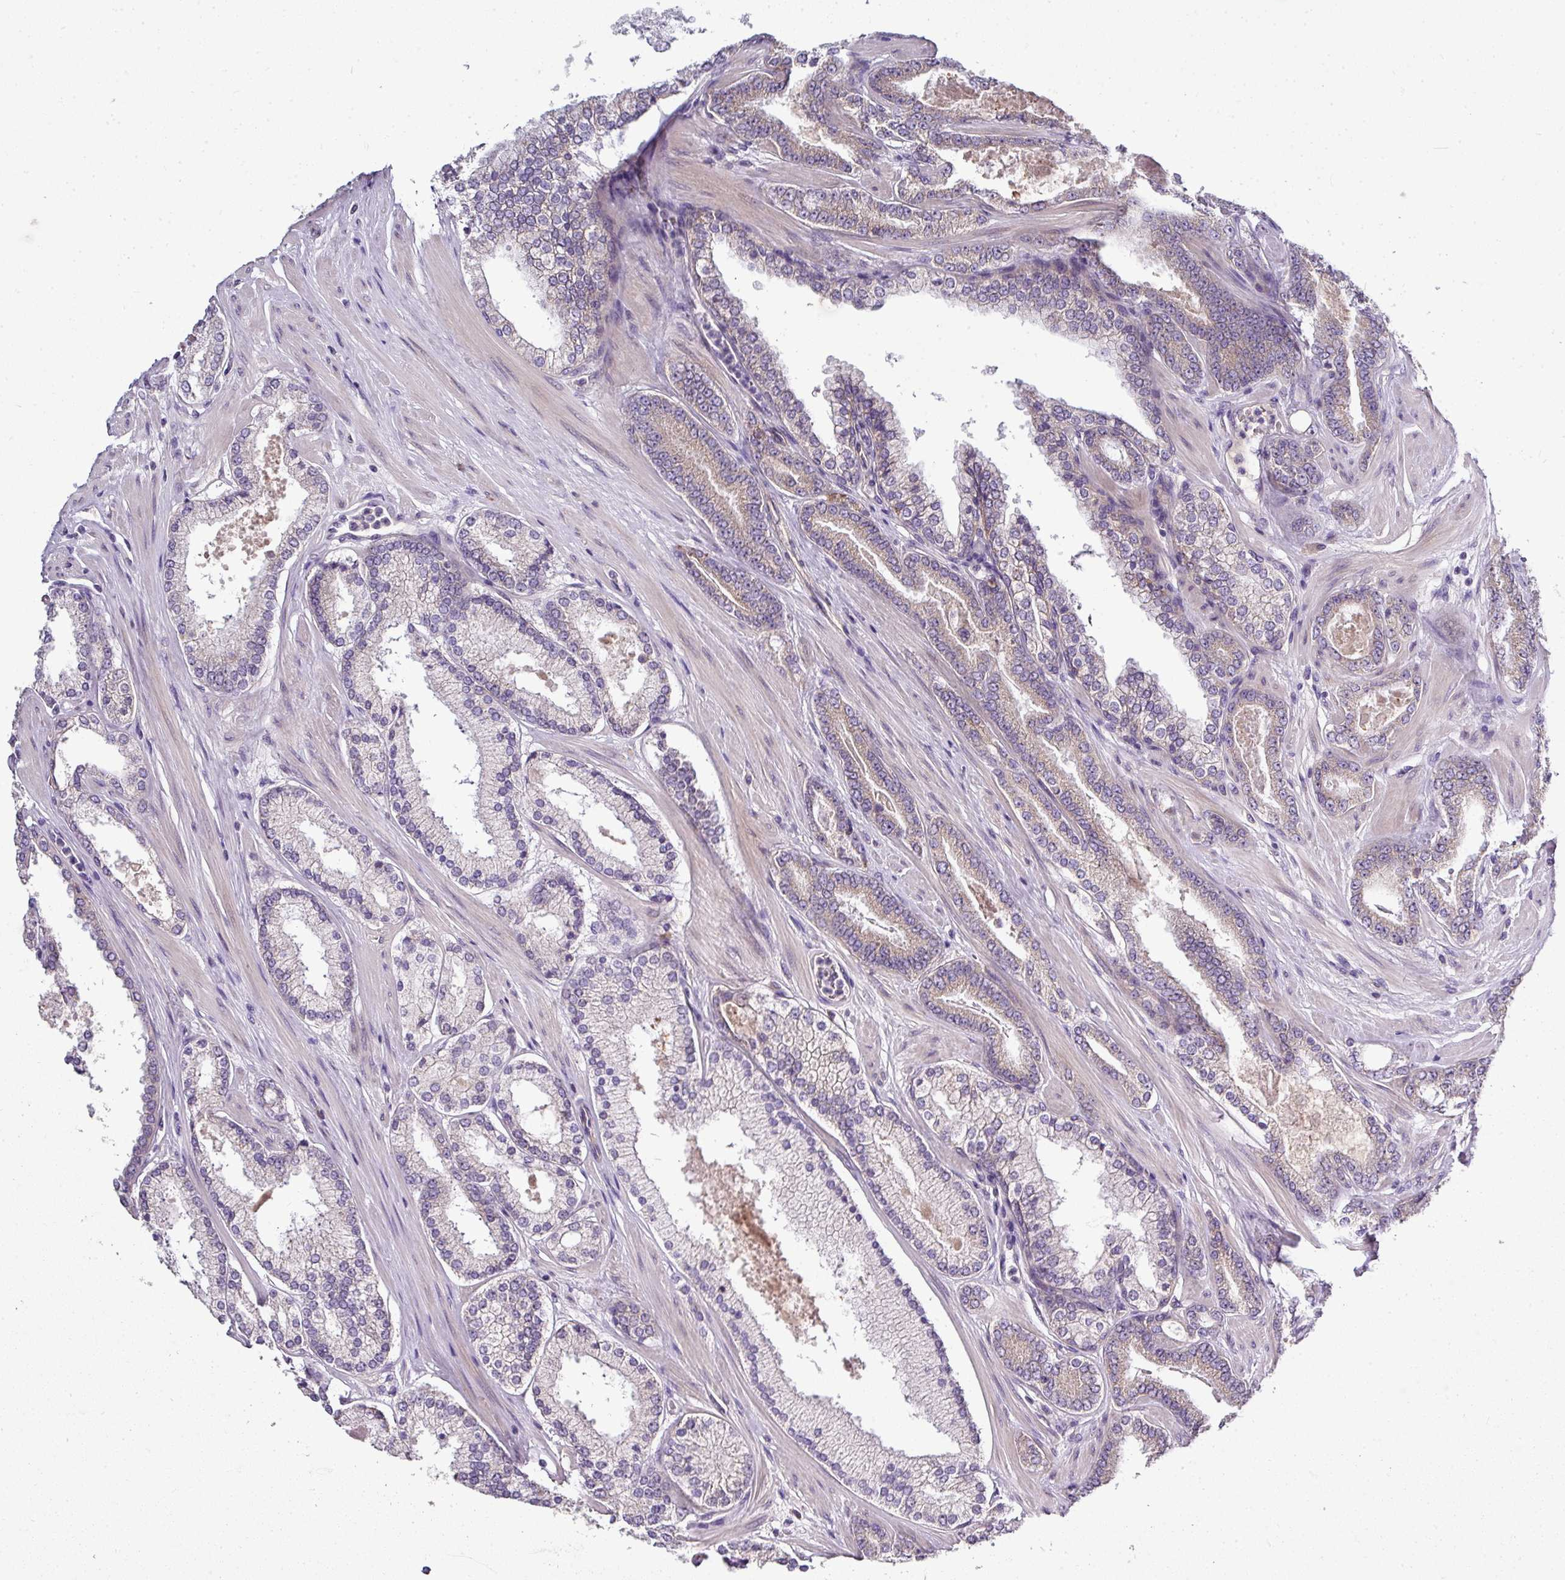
{"staining": {"intensity": "weak", "quantity": "<25%", "location": "cytoplasmic/membranous"}, "tissue": "prostate cancer", "cell_type": "Tumor cells", "image_type": "cancer", "snomed": [{"axis": "morphology", "description": "Adenocarcinoma, Low grade"}, {"axis": "topography", "description": "Prostate"}], "caption": "Human prostate adenocarcinoma (low-grade) stained for a protein using IHC reveals no staining in tumor cells.", "gene": "GAN", "patient": {"sex": "male", "age": 42}}